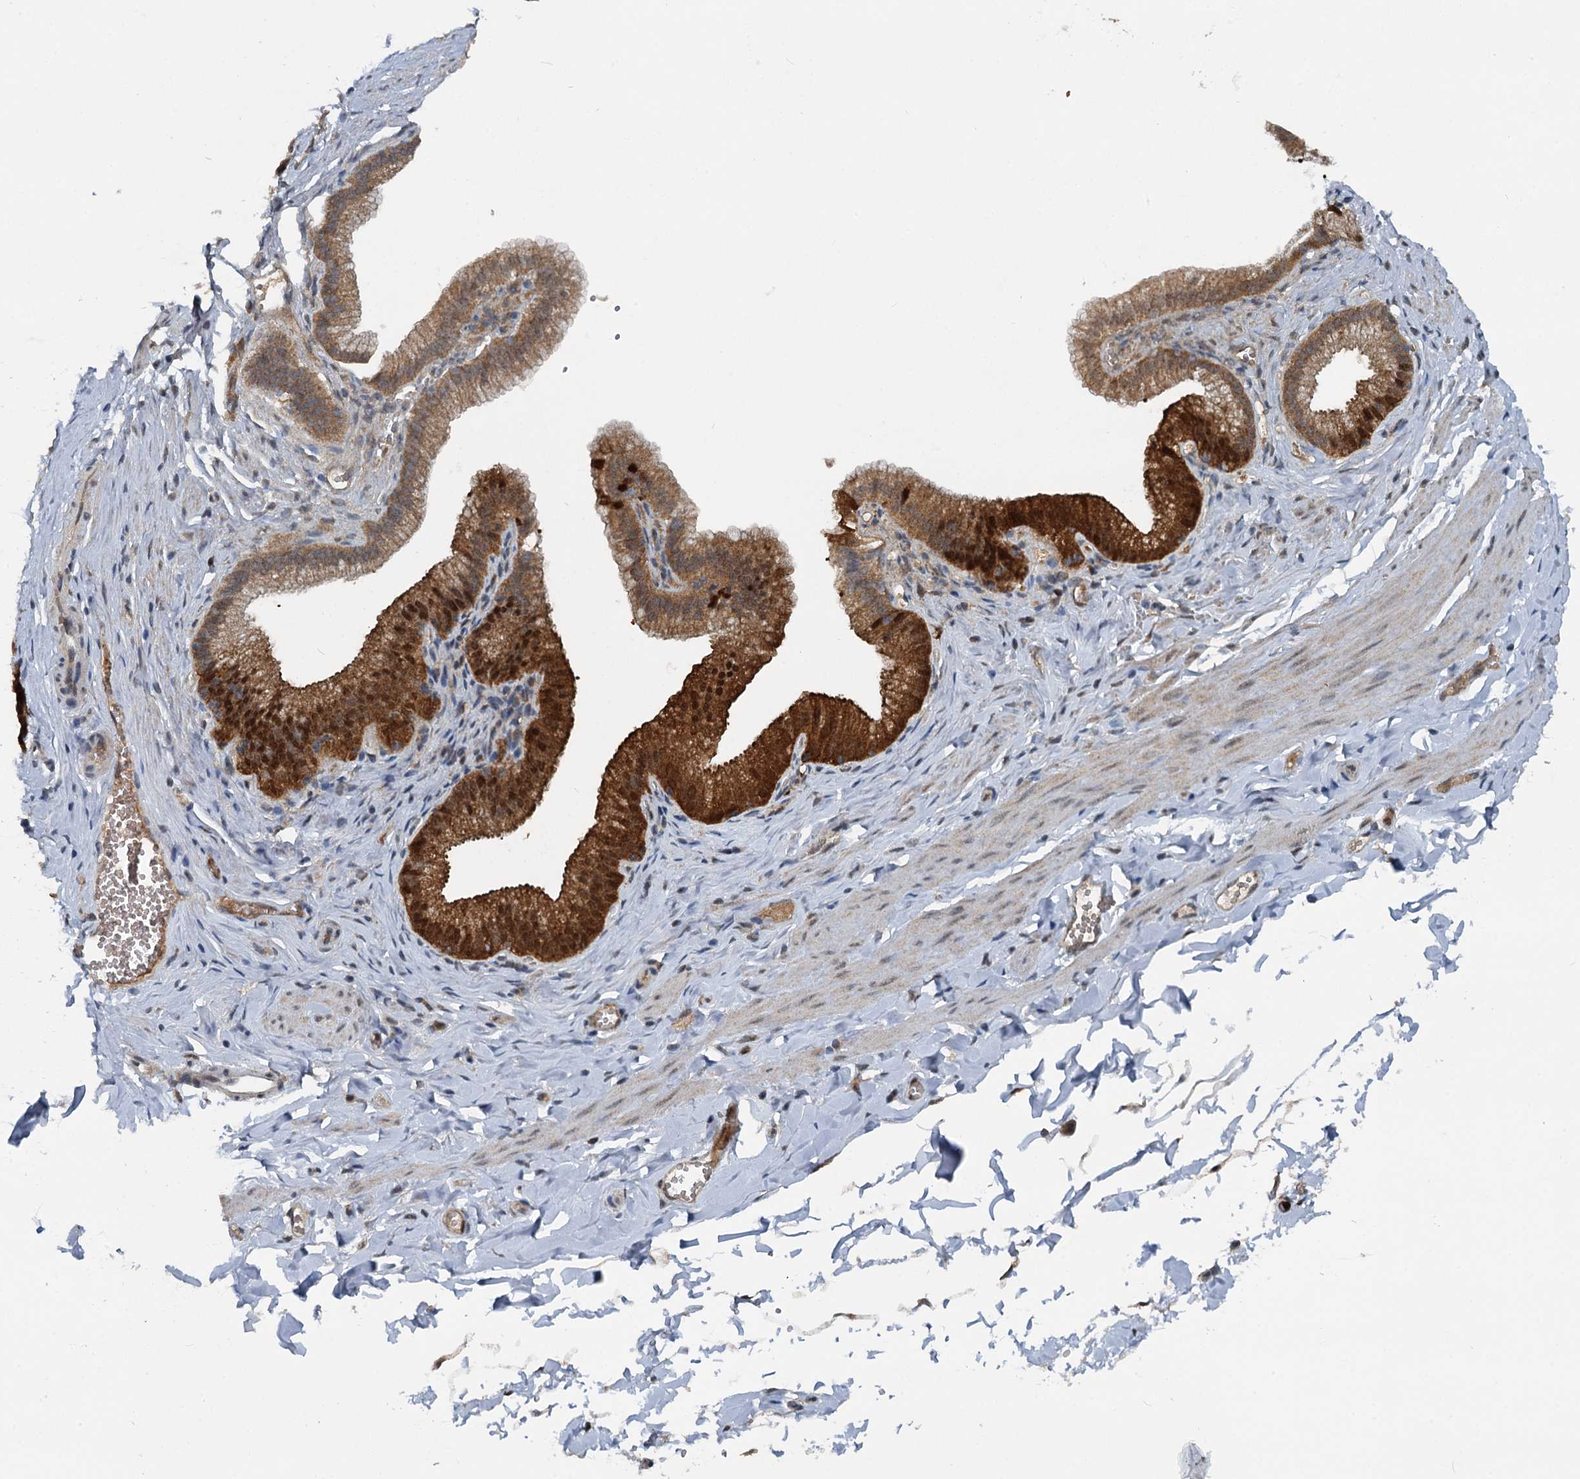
{"staining": {"intensity": "moderate", "quantity": "25%-75%", "location": "cytoplasmic/membranous"}, "tissue": "adipose tissue", "cell_type": "Adipocytes", "image_type": "normal", "snomed": [{"axis": "morphology", "description": "Normal tissue, NOS"}, {"axis": "topography", "description": "Gallbladder"}, {"axis": "topography", "description": "Peripheral nerve tissue"}], "caption": "A brown stain shows moderate cytoplasmic/membranous staining of a protein in adipocytes of unremarkable human adipose tissue.", "gene": "GPI", "patient": {"sex": "male", "age": 38}}